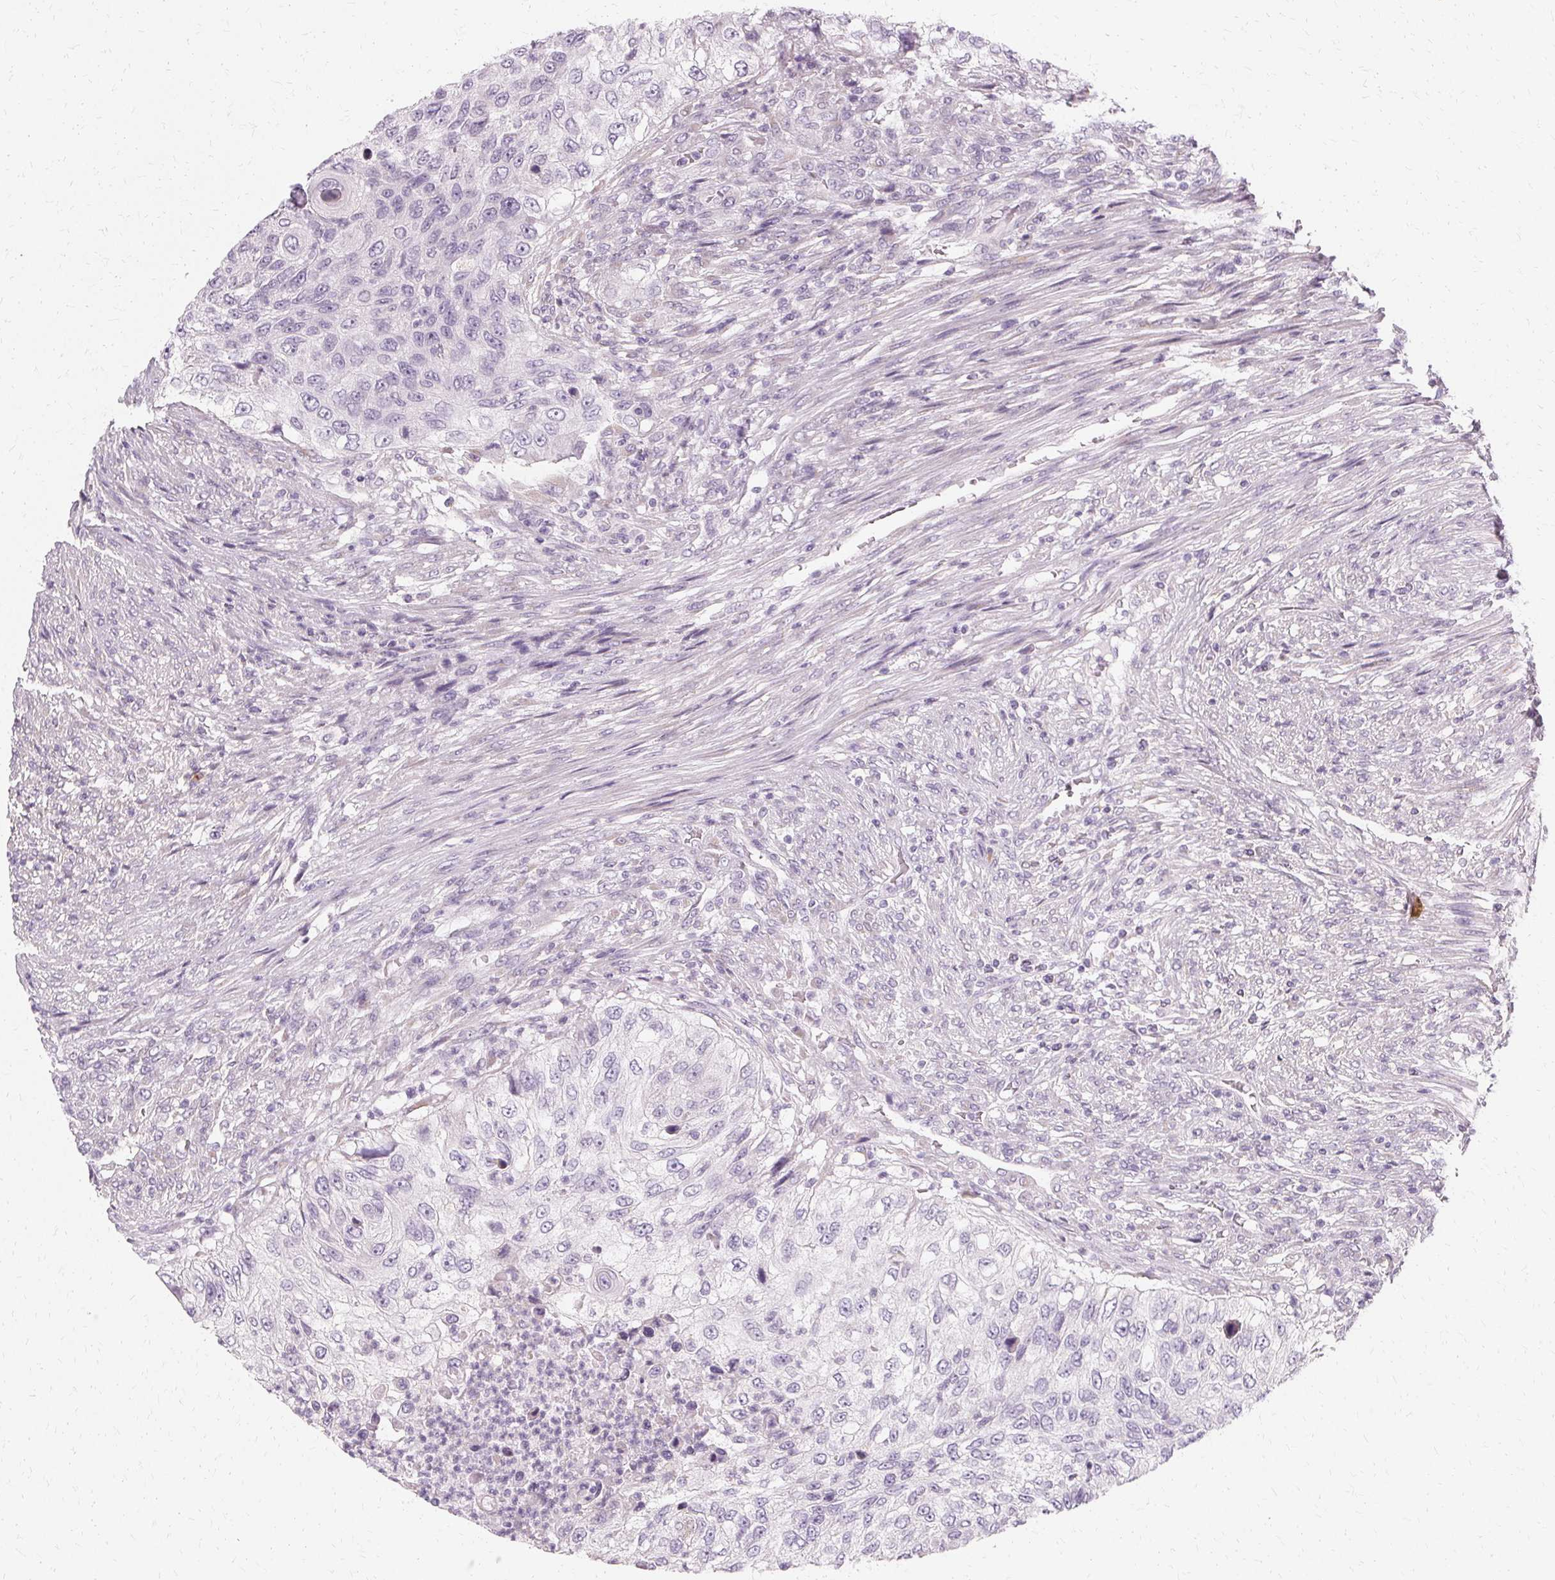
{"staining": {"intensity": "negative", "quantity": "none", "location": "none"}, "tissue": "urothelial cancer", "cell_type": "Tumor cells", "image_type": "cancer", "snomed": [{"axis": "morphology", "description": "Urothelial carcinoma, High grade"}, {"axis": "topography", "description": "Urinary bladder"}], "caption": "Image shows no protein staining in tumor cells of urothelial cancer tissue.", "gene": "FCRL3", "patient": {"sex": "female", "age": 60}}